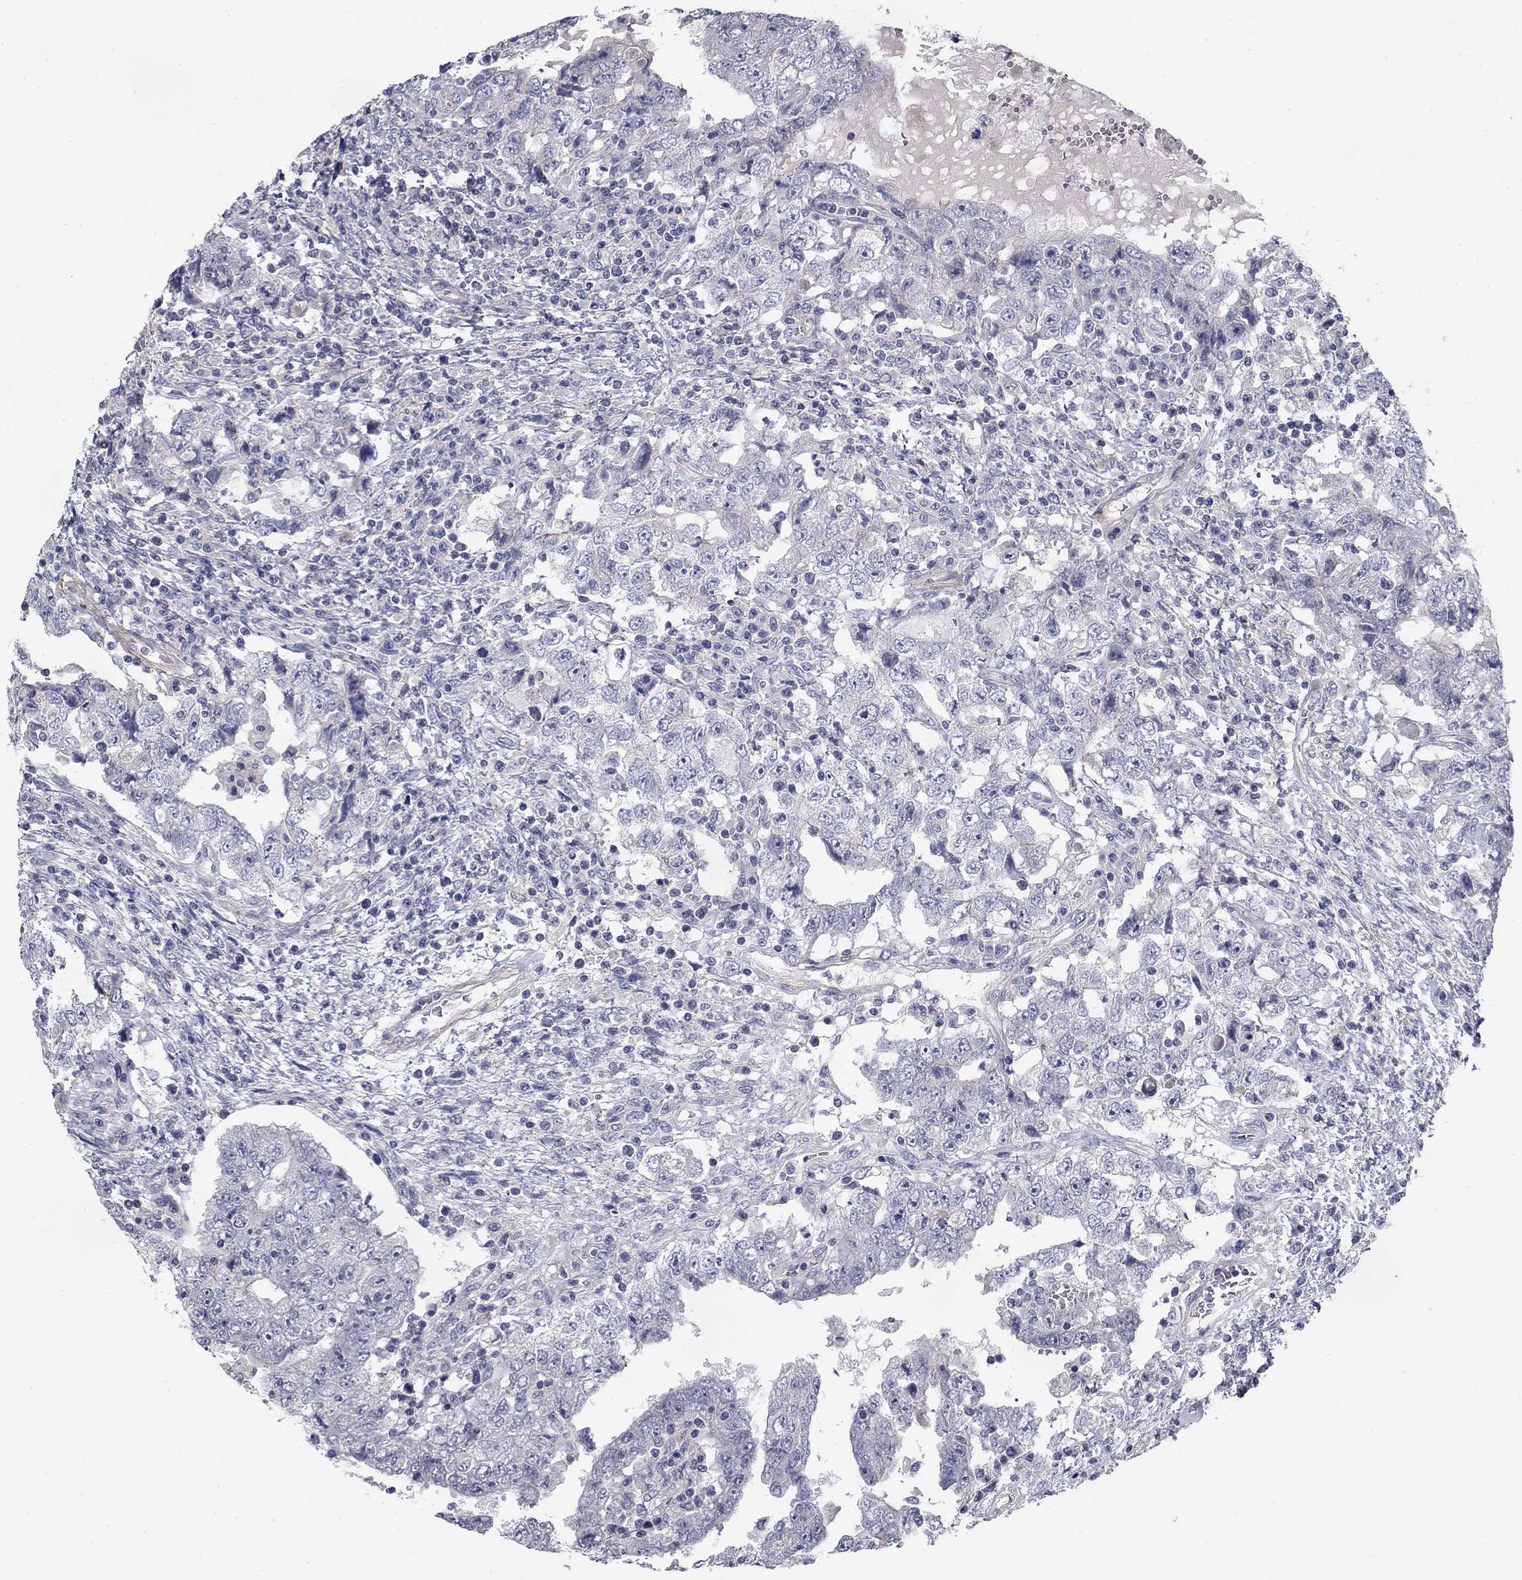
{"staining": {"intensity": "negative", "quantity": "none", "location": "none"}, "tissue": "testis cancer", "cell_type": "Tumor cells", "image_type": "cancer", "snomed": [{"axis": "morphology", "description": "Carcinoma, Embryonal, NOS"}, {"axis": "topography", "description": "Testis"}], "caption": "DAB immunohistochemical staining of testis cancer (embryonal carcinoma) displays no significant staining in tumor cells.", "gene": "GRK7", "patient": {"sex": "male", "age": 26}}